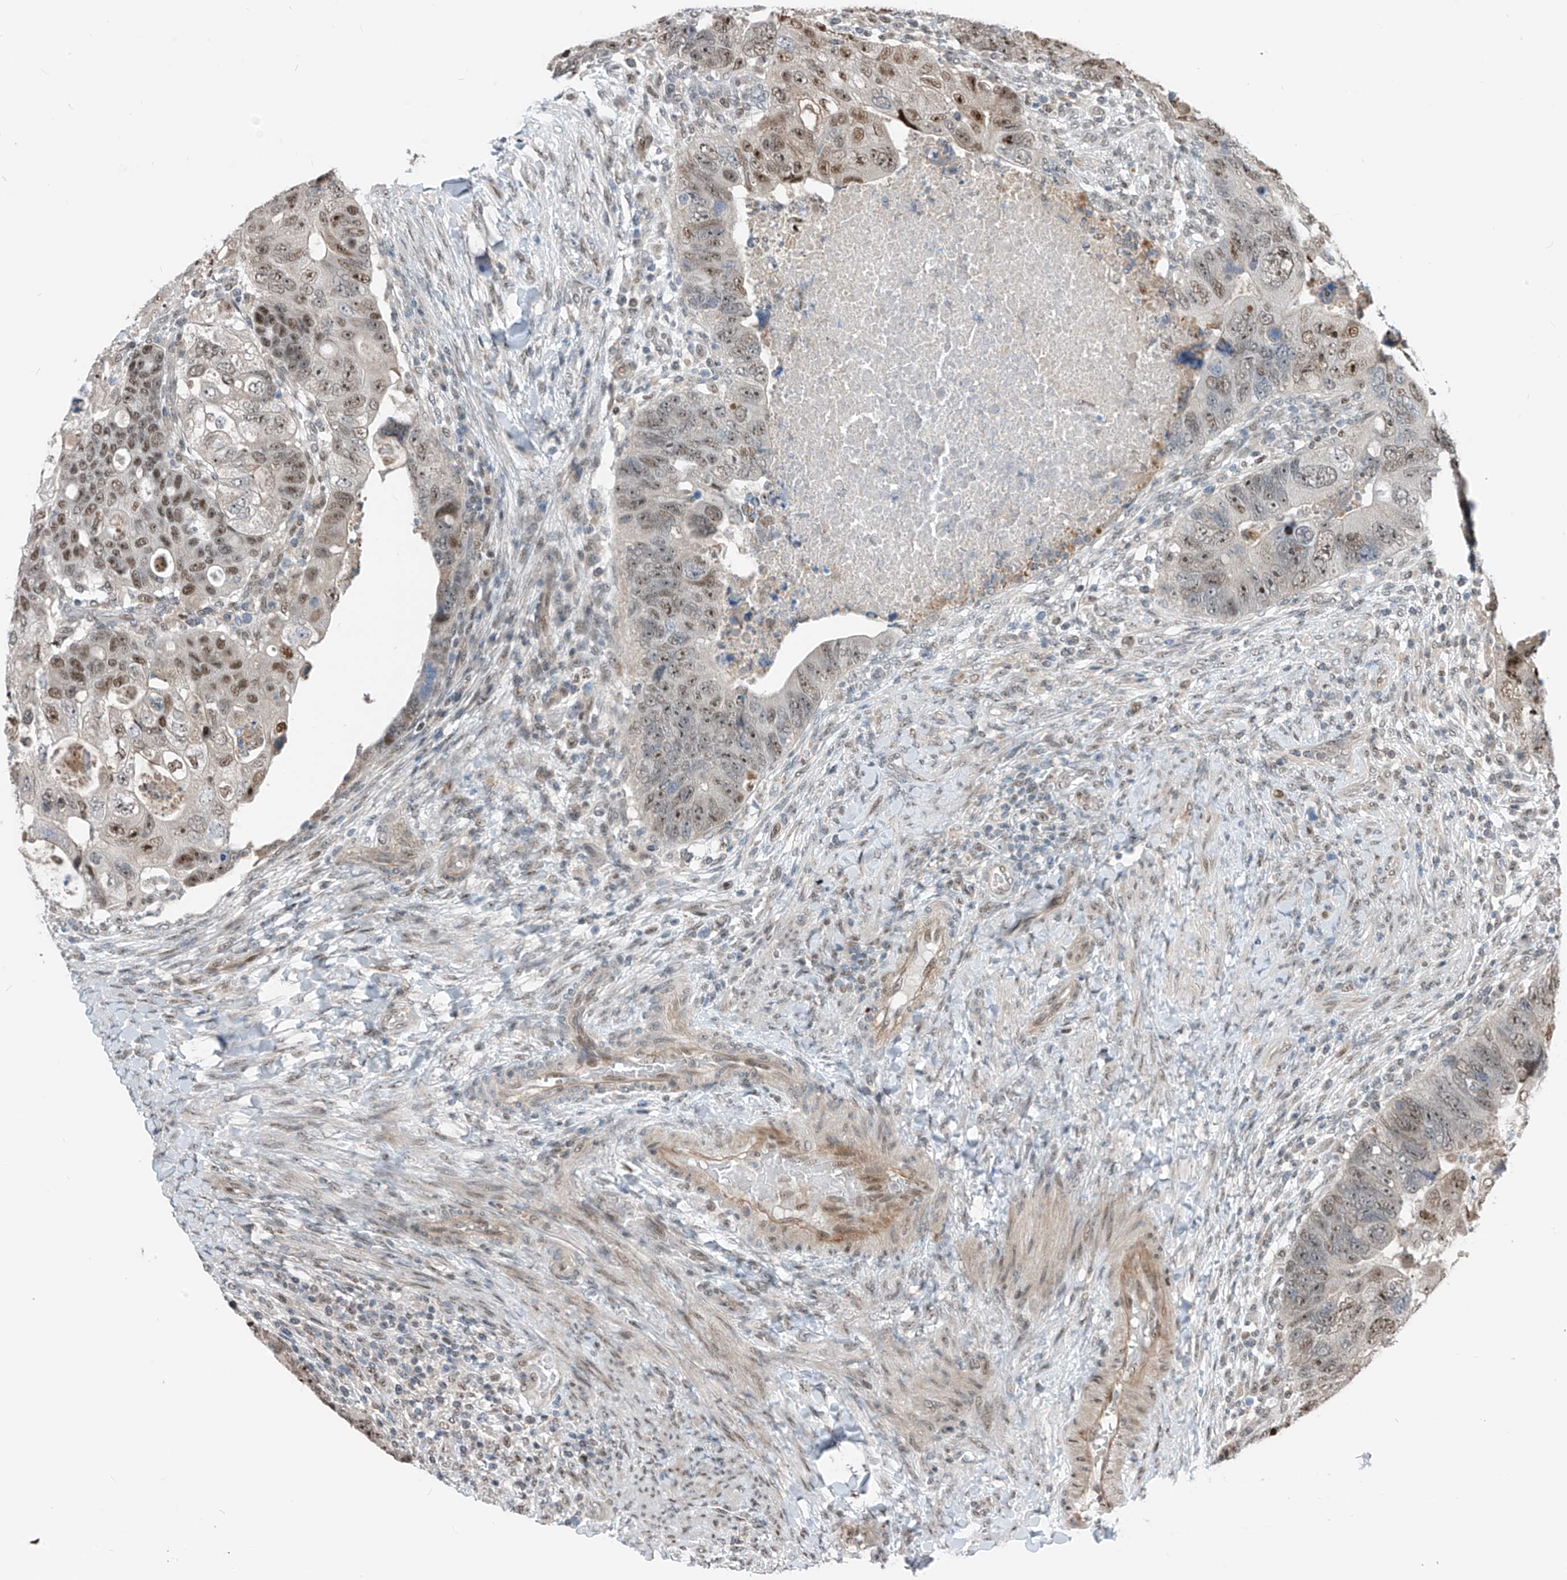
{"staining": {"intensity": "moderate", "quantity": "25%-75%", "location": "nuclear"}, "tissue": "colorectal cancer", "cell_type": "Tumor cells", "image_type": "cancer", "snomed": [{"axis": "morphology", "description": "Adenocarcinoma, NOS"}, {"axis": "topography", "description": "Rectum"}], "caption": "Immunohistochemical staining of human colorectal cancer (adenocarcinoma) displays medium levels of moderate nuclear protein staining in approximately 25%-75% of tumor cells.", "gene": "RBP7", "patient": {"sex": "male", "age": 59}}